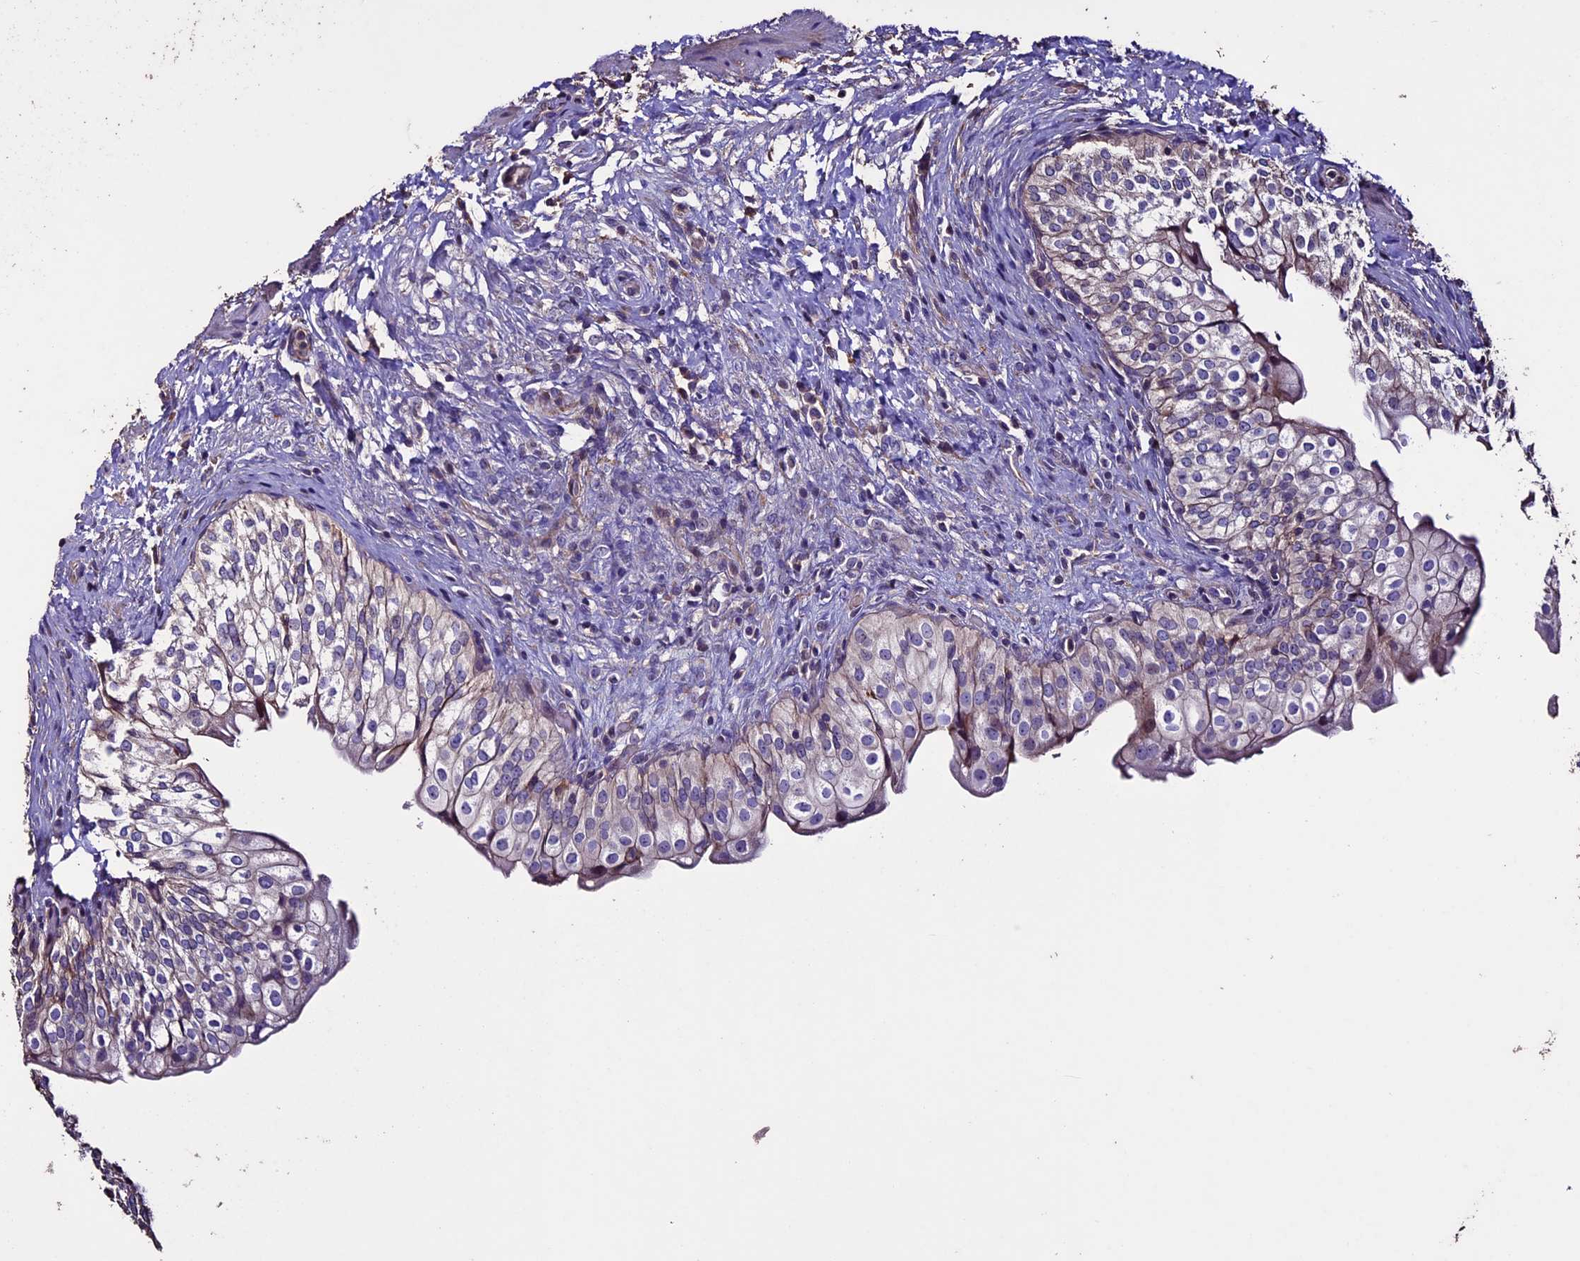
{"staining": {"intensity": "weak", "quantity": "<25%", "location": "cytoplasmic/membranous"}, "tissue": "urinary bladder", "cell_type": "Urothelial cells", "image_type": "normal", "snomed": [{"axis": "morphology", "description": "Normal tissue, NOS"}, {"axis": "topography", "description": "Urinary bladder"}], "caption": "A histopathology image of urinary bladder stained for a protein demonstrates no brown staining in urothelial cells. (Immunohistochemistry, brightfield microscopy, high magnification).", "gene": "USB1", "patient": {"sex": "male", "age": 55}}